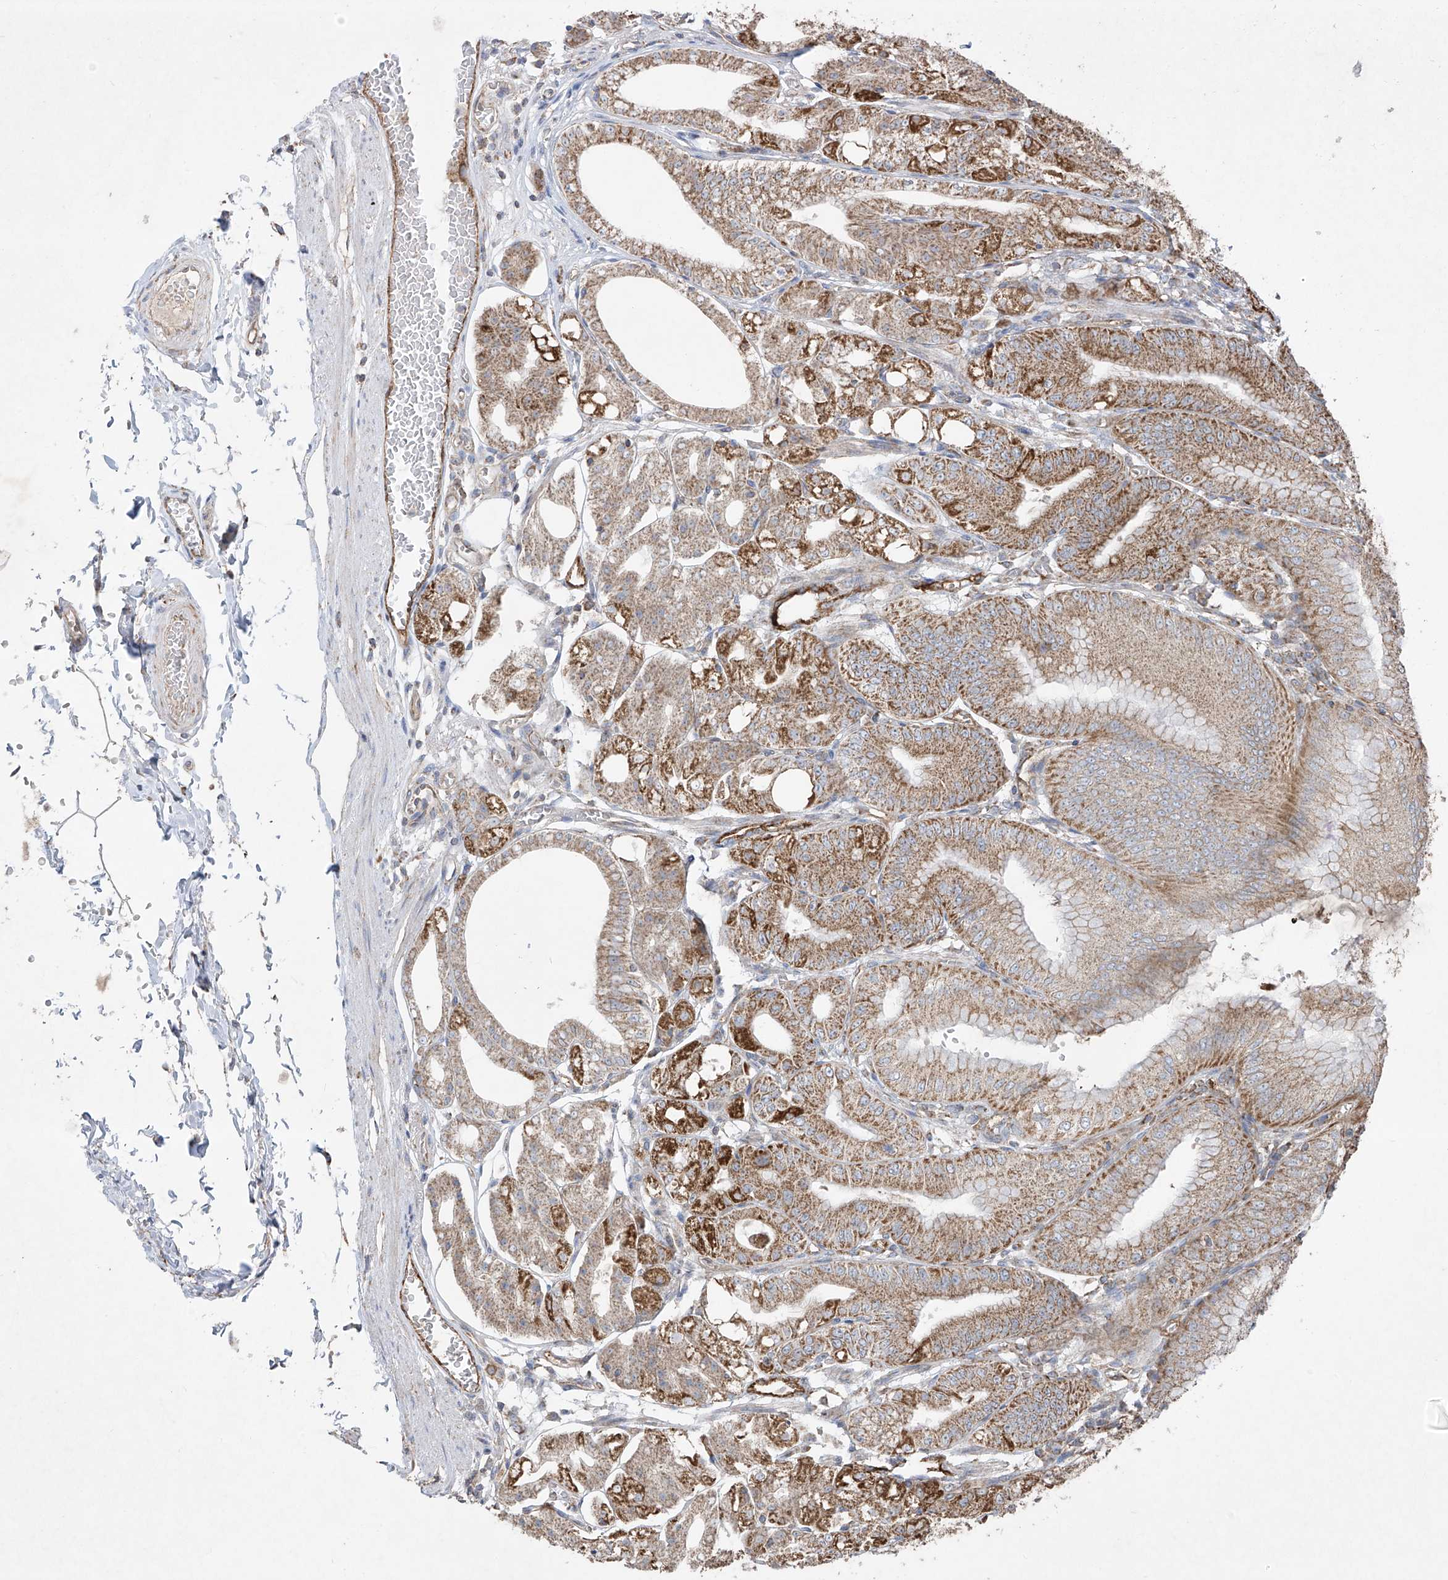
{"staining": {"intensity": "moderate", "quantity": ">75%", "location": "cytoplasmic/membranous"}, "tissue": "stomach", "cell_type": "Glandular cells", "image_type": "normal", "snomed": [{"axis": "morphology", "description": "Normal tissue, NOS"}, {"axis": "topography", "description": "Stomach, lower"}], "caption": "About >75% of glandular cells in benign human stomach demonstrate moderate cytoplasmic/membranous protein expression as visualized by brown immunohistochemical staining.", "gene": "UQCC1", "patient": {"sex": "male", "age": 71}}